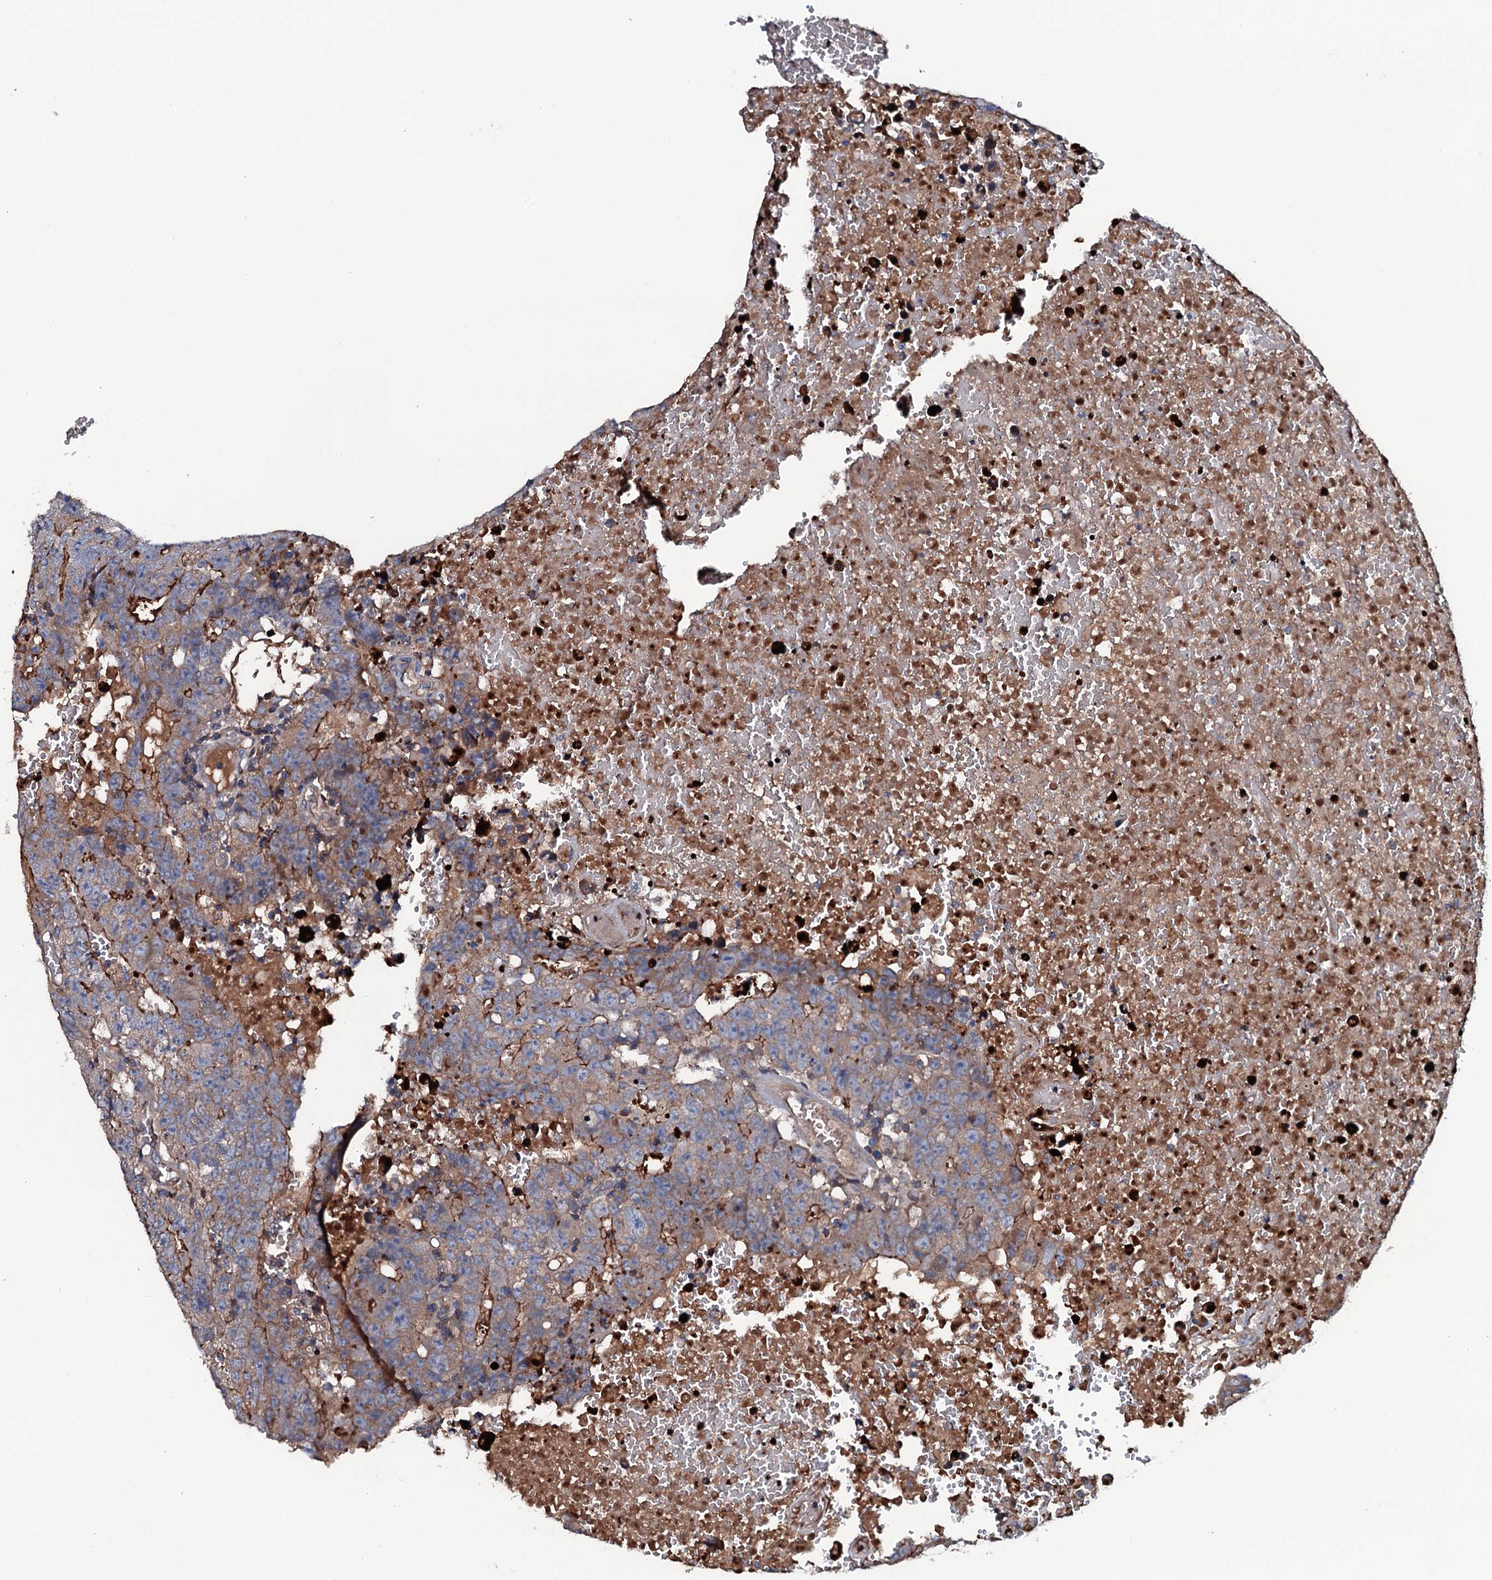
{"staining": {"intensity": "moderate", "quantity": "25%-75%", "location": "cytoplasmic/membranous"}, "tissue": "testis cancer", "cell_type": "Tumor cells", "image_type": "cancer", "snomed": [{"axis": "morphology", "description": "Carcinoma, Embryonal, NOS"}, {"axis": "topography", "description": "Testis"}], "caption": "Human testis cancer (embryonal carcinoma) stained with a protein marker demonstrates moderate staining in tumor cells.", "gene": "NEK1", "patient": {"sex": "male", "age": 25}}